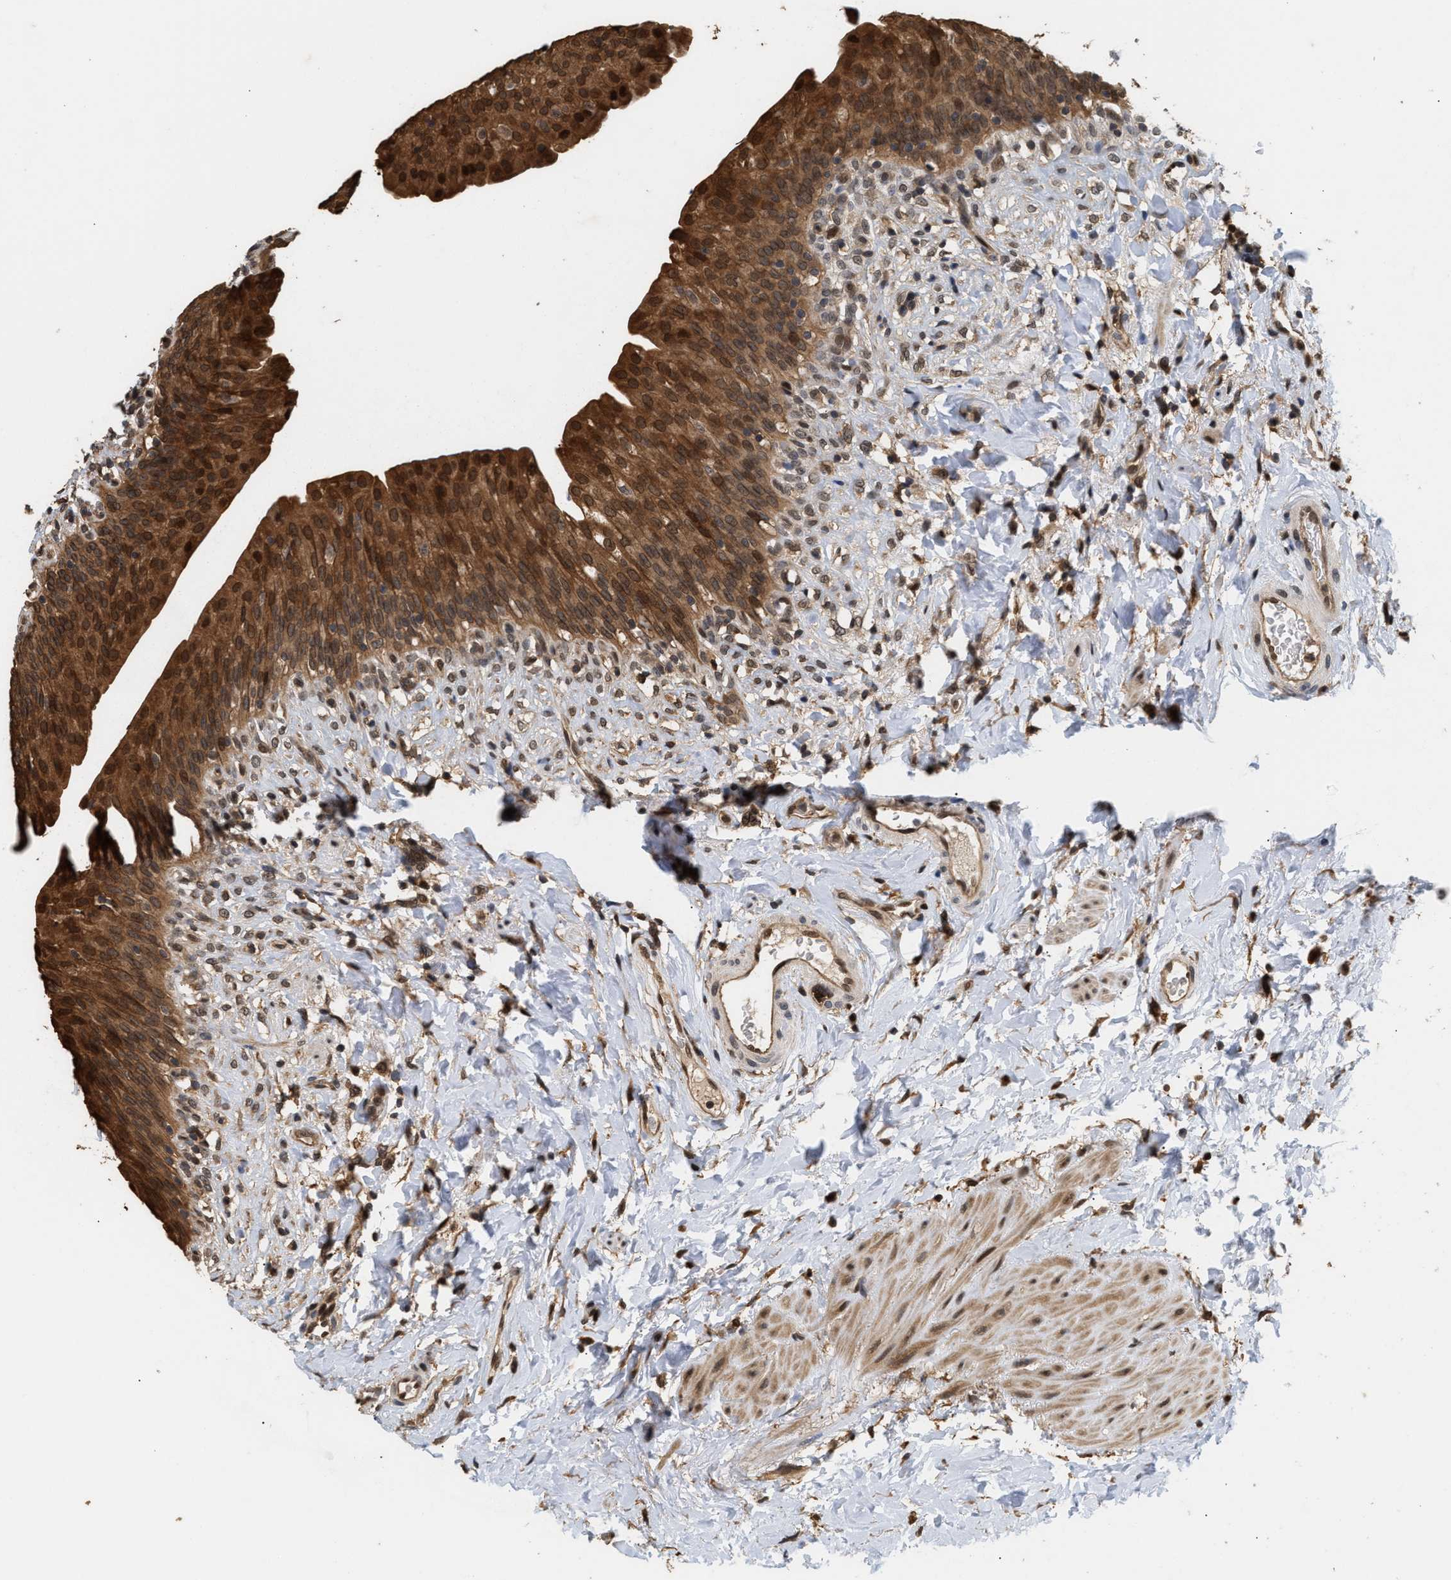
{"staining": {"intensity": "moderate", "quantity": ">75%", "location": "cytoplasmic/membranous,nuclear"}, "tissue": "urinary bladder", "cell_type": "Urothelial cells", "image_type": "normal", "snomed": [{"axis": "morphology", "description": "Normal tissue, NOS"}, {"axis": "topography", "description": "Urinary bladder"}], "caption": "Immunohistochemistry of benign human urinary bladder demonstrates medium levels of moderate cytoplasmic/membranous,nuclear positivity in about >75% of urothelial cells.", "gene": "ABHD5", "patient": {"sex": "female", "age": 79}}